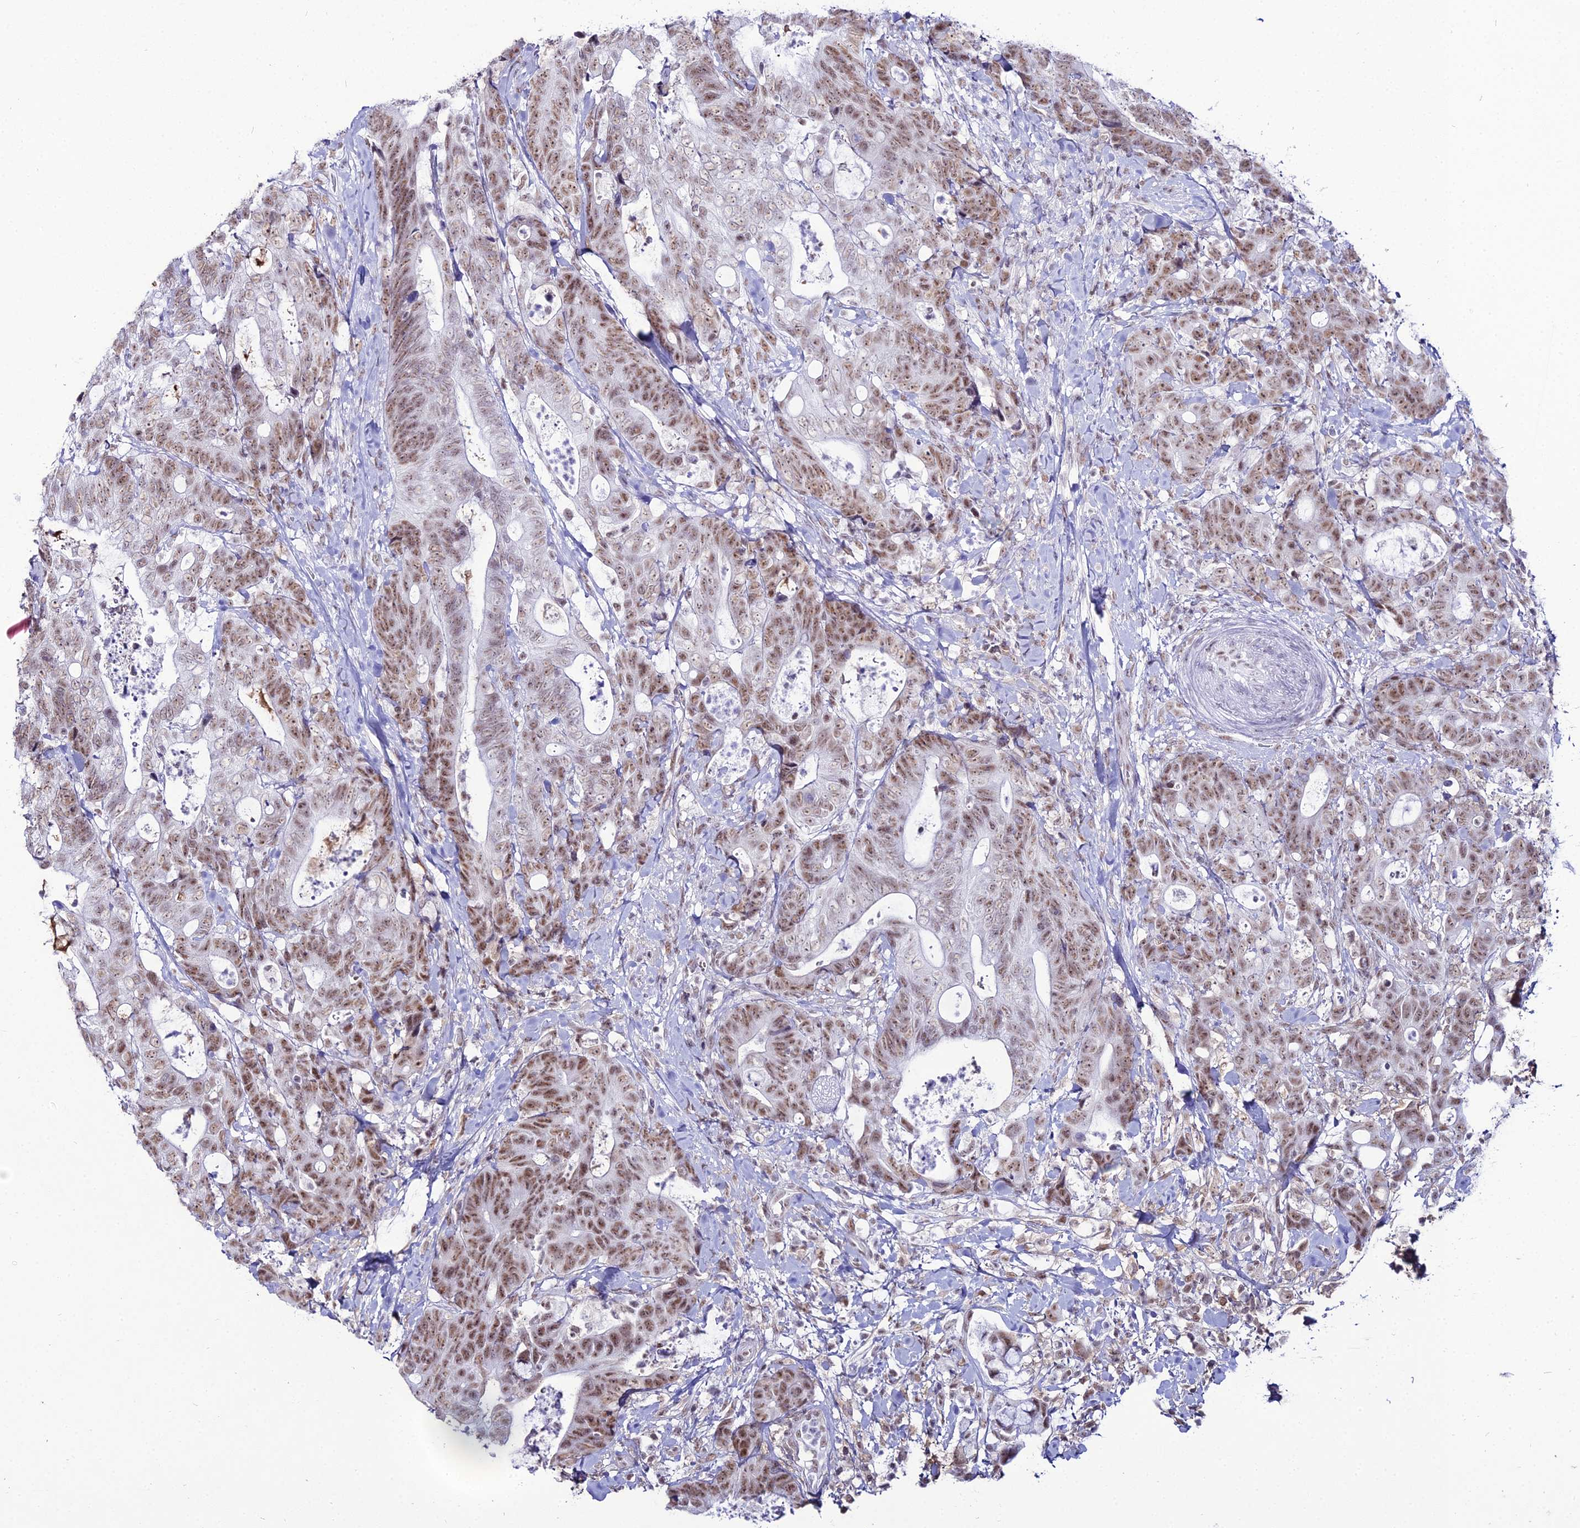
{"staining": {"intensity": "moderate", "quantity": "25%-75%", "location": "nuclear"}, "tissue": "colorectal cancer", "cell_type": "Tumor cells", "image_type": "cancer", "snomed": [{"axis": "morphology", "description": "Adenocarcinoma, NOS"}, {"axis": "topography", "description": "Colon"}], "caption": "Protein expression analysis of human adenocarcinoma (colorectal) reveals moderate nuclear expression in approximately 25%-75% of tumor cells. (Brightfield microscopy of DAB IHC at high magnification).", "gene": "RBM12", "patient": {"sex": "female", "age": 82}}